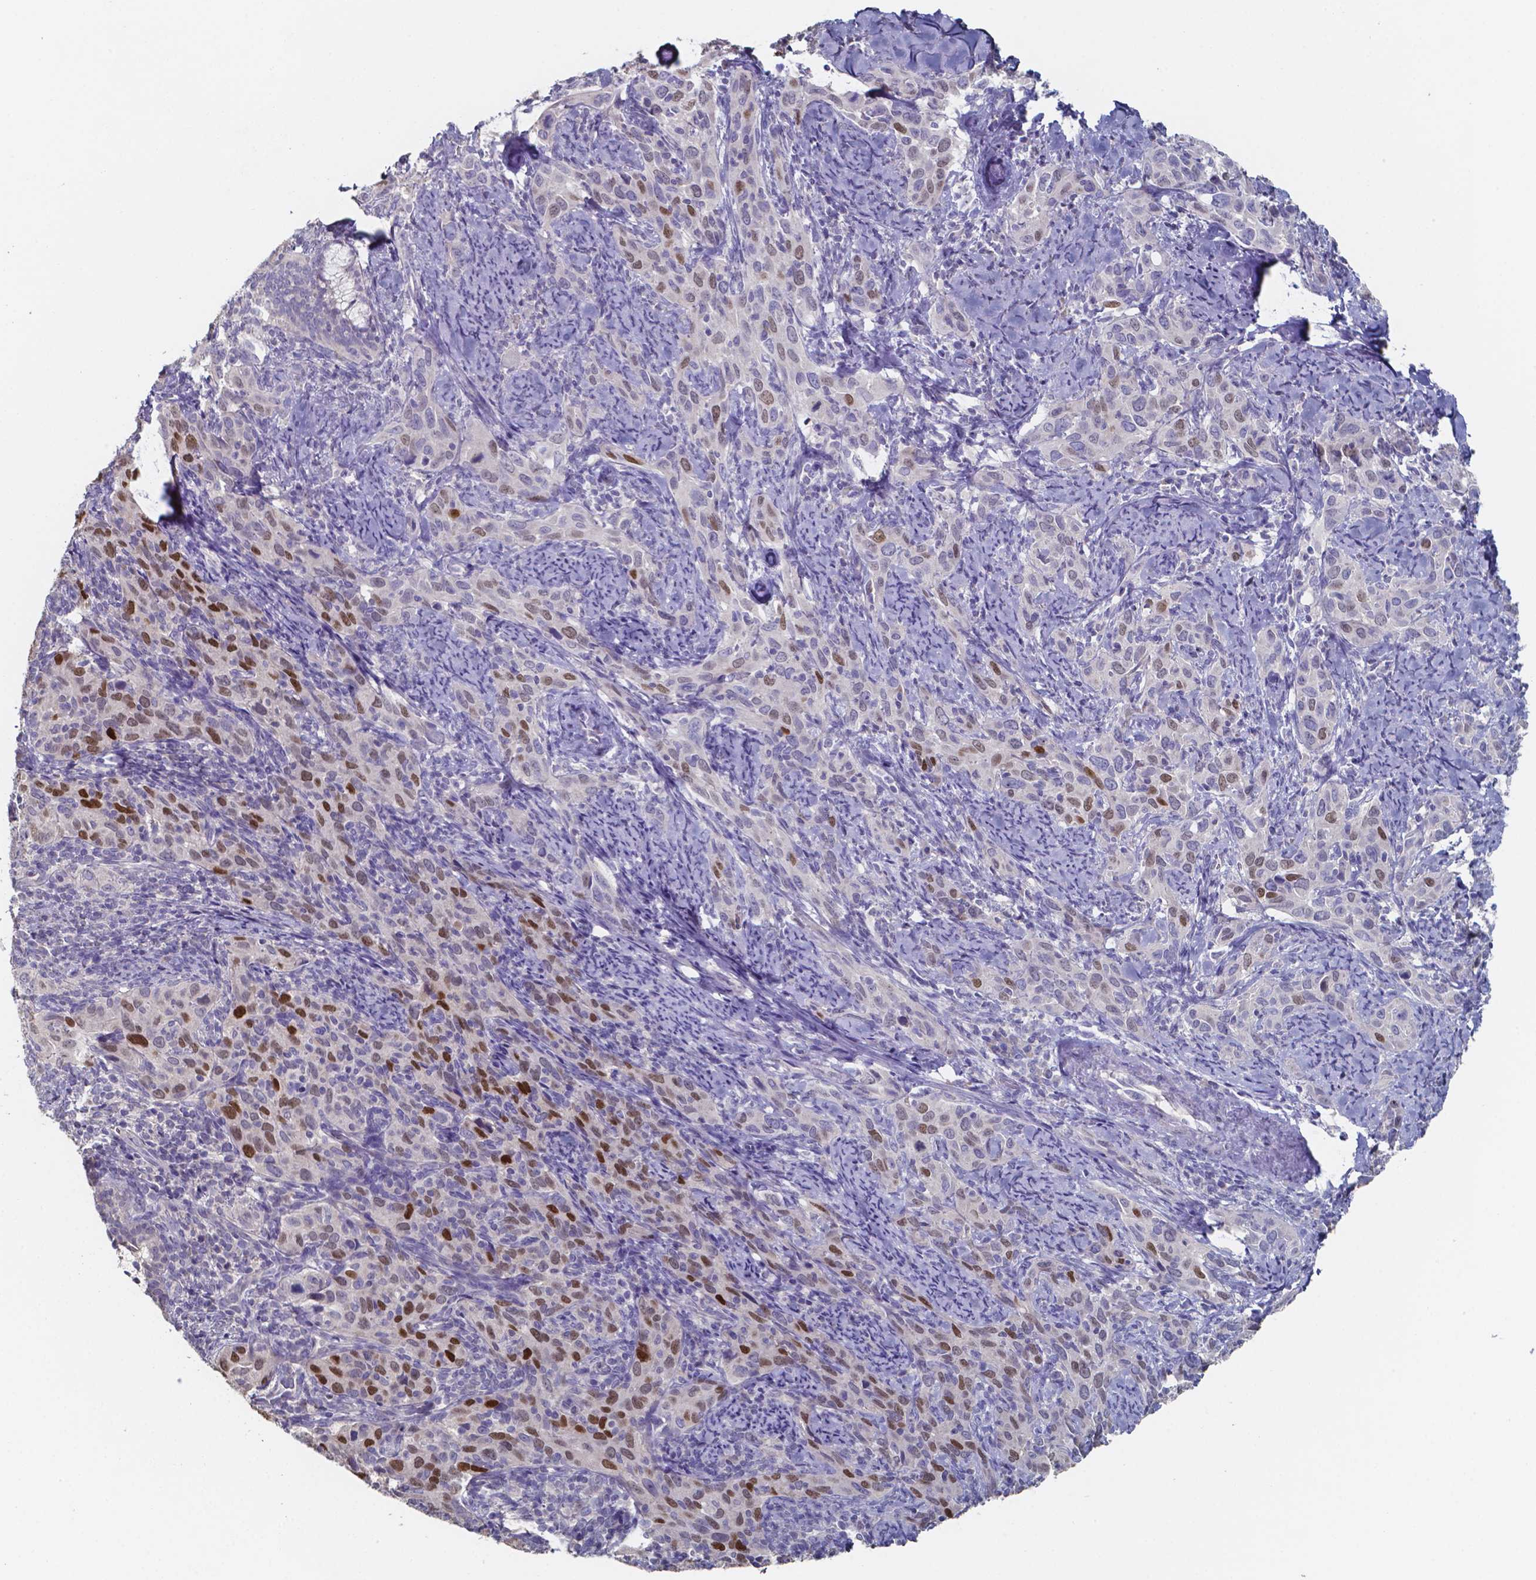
{"staining": {"intensity": "strong", "quantity": "<25%", "location": "nuclear"}, "tissue": "cervical cancer", "cell_type": "Tumor cells", "image_type": "cancer", "snomed": [{"axis": "morphology", "description": "Squamous cell carcinoma, NOS"}, {"axis": "topography", "description": "Cervix"}], "caption": "A high-resolution histopathology image shows immunohistochemistry staining of cervical cancer (squamous cell carcinoma), which exhibits strong nuclear positivity in about <25% of tumor cells. (brown staining indicates protein expression, while blue staining denotes nuclei).", "gene": "FOXJ1", "patient": {"sex": "female", "age": 51}}